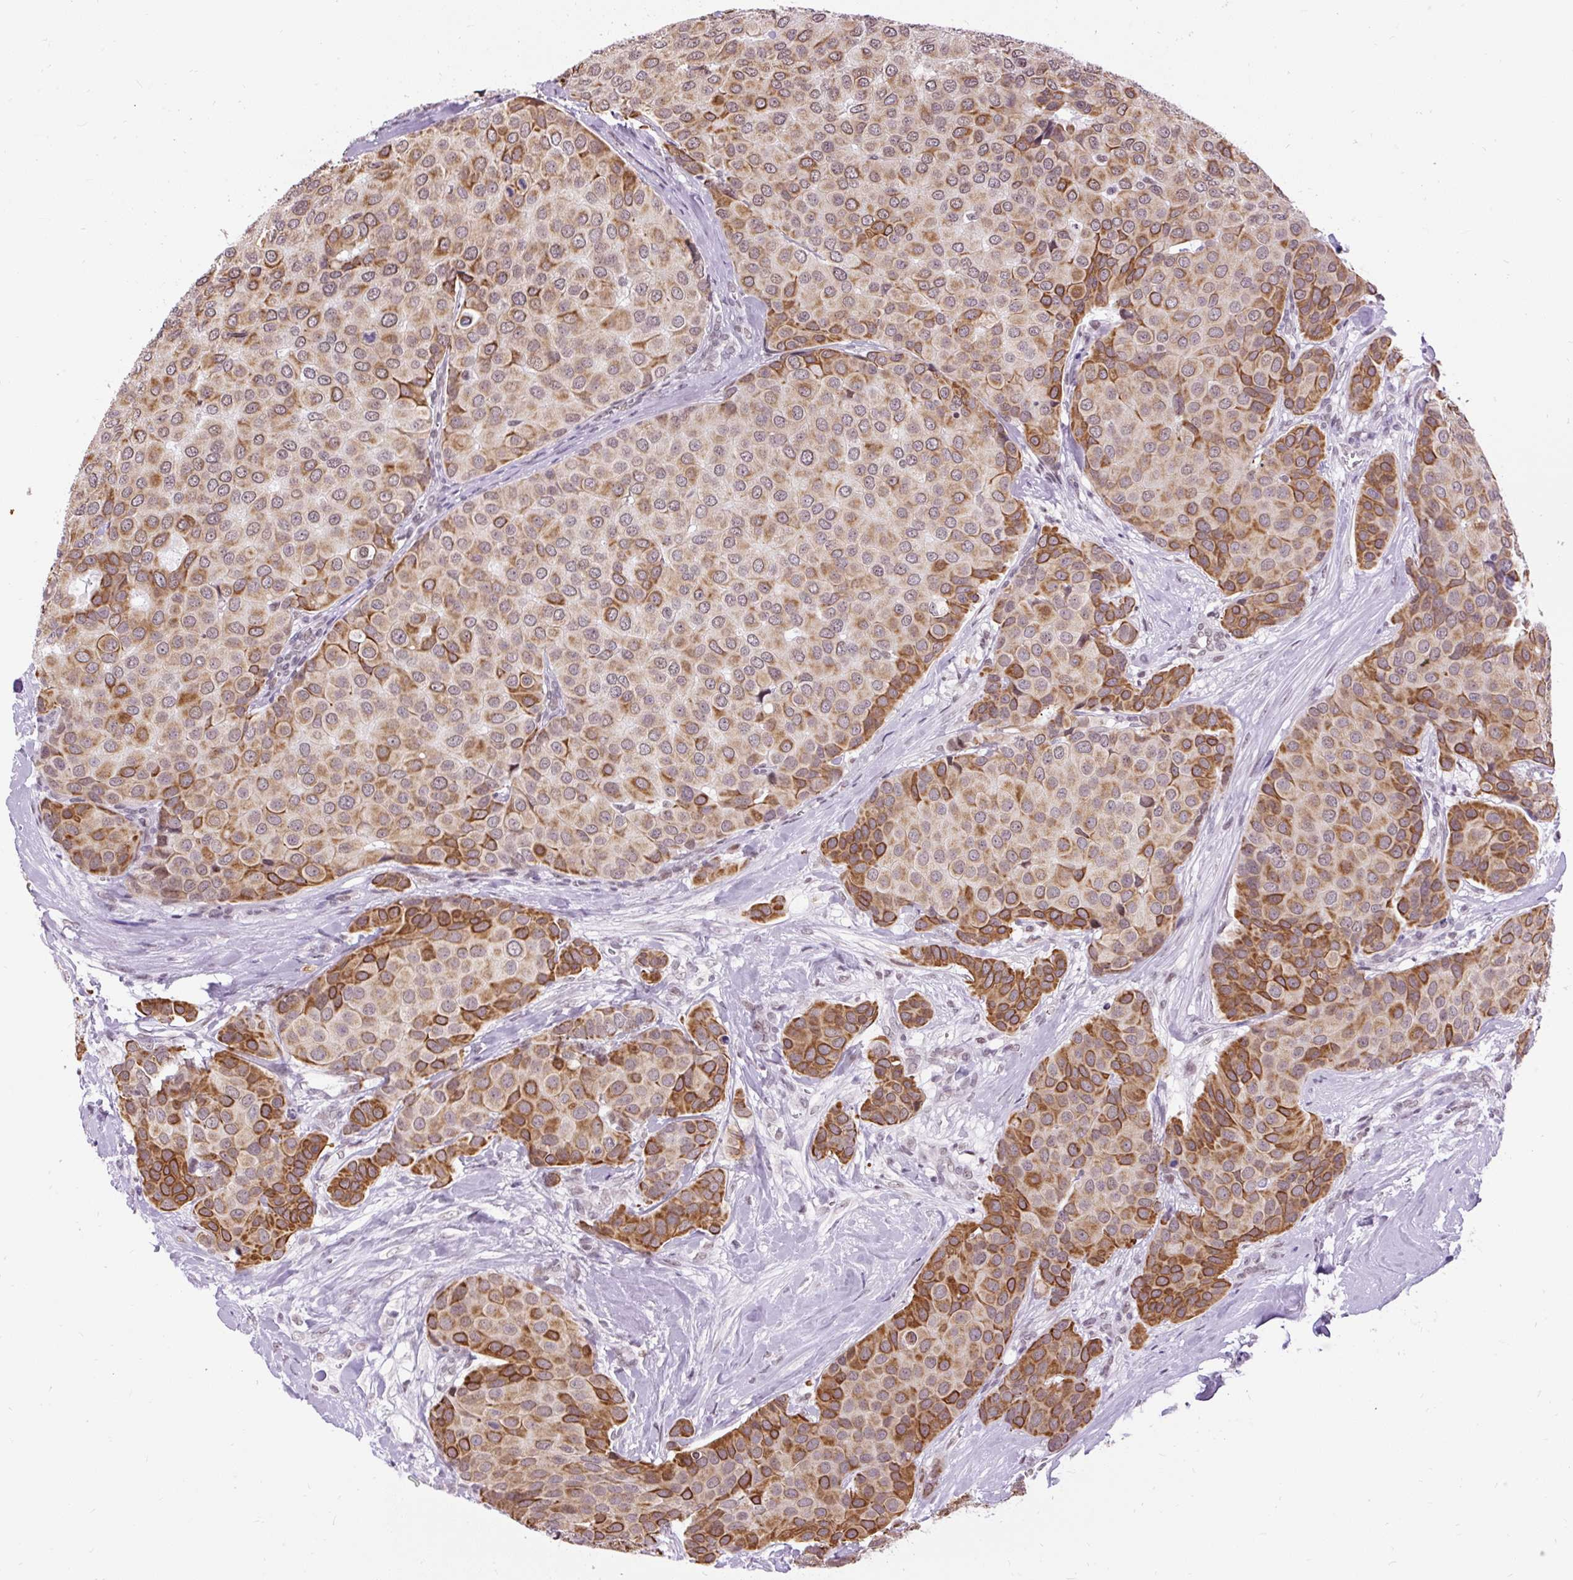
{"staining": {"intensity": "moderate", "quantity": ">75%", "location": "cytoplasmic/membranous"}, "tissue": "breast cancer", "cell_type": "Tumor cells", "image_type": "cancer", "snomed": [{"axis": "morphology", "description": "Duct carcinoma"}, {"axis": "topography", "description": "Breast"}], "caption": "A brown stain highlights moderate cytoplasmic/membranous positivity of a protein in human breast infiltrating ductal carcinoma tumor cells.", "gene": "ZNF672", "patient": {"sex": "female", "age": 70}}